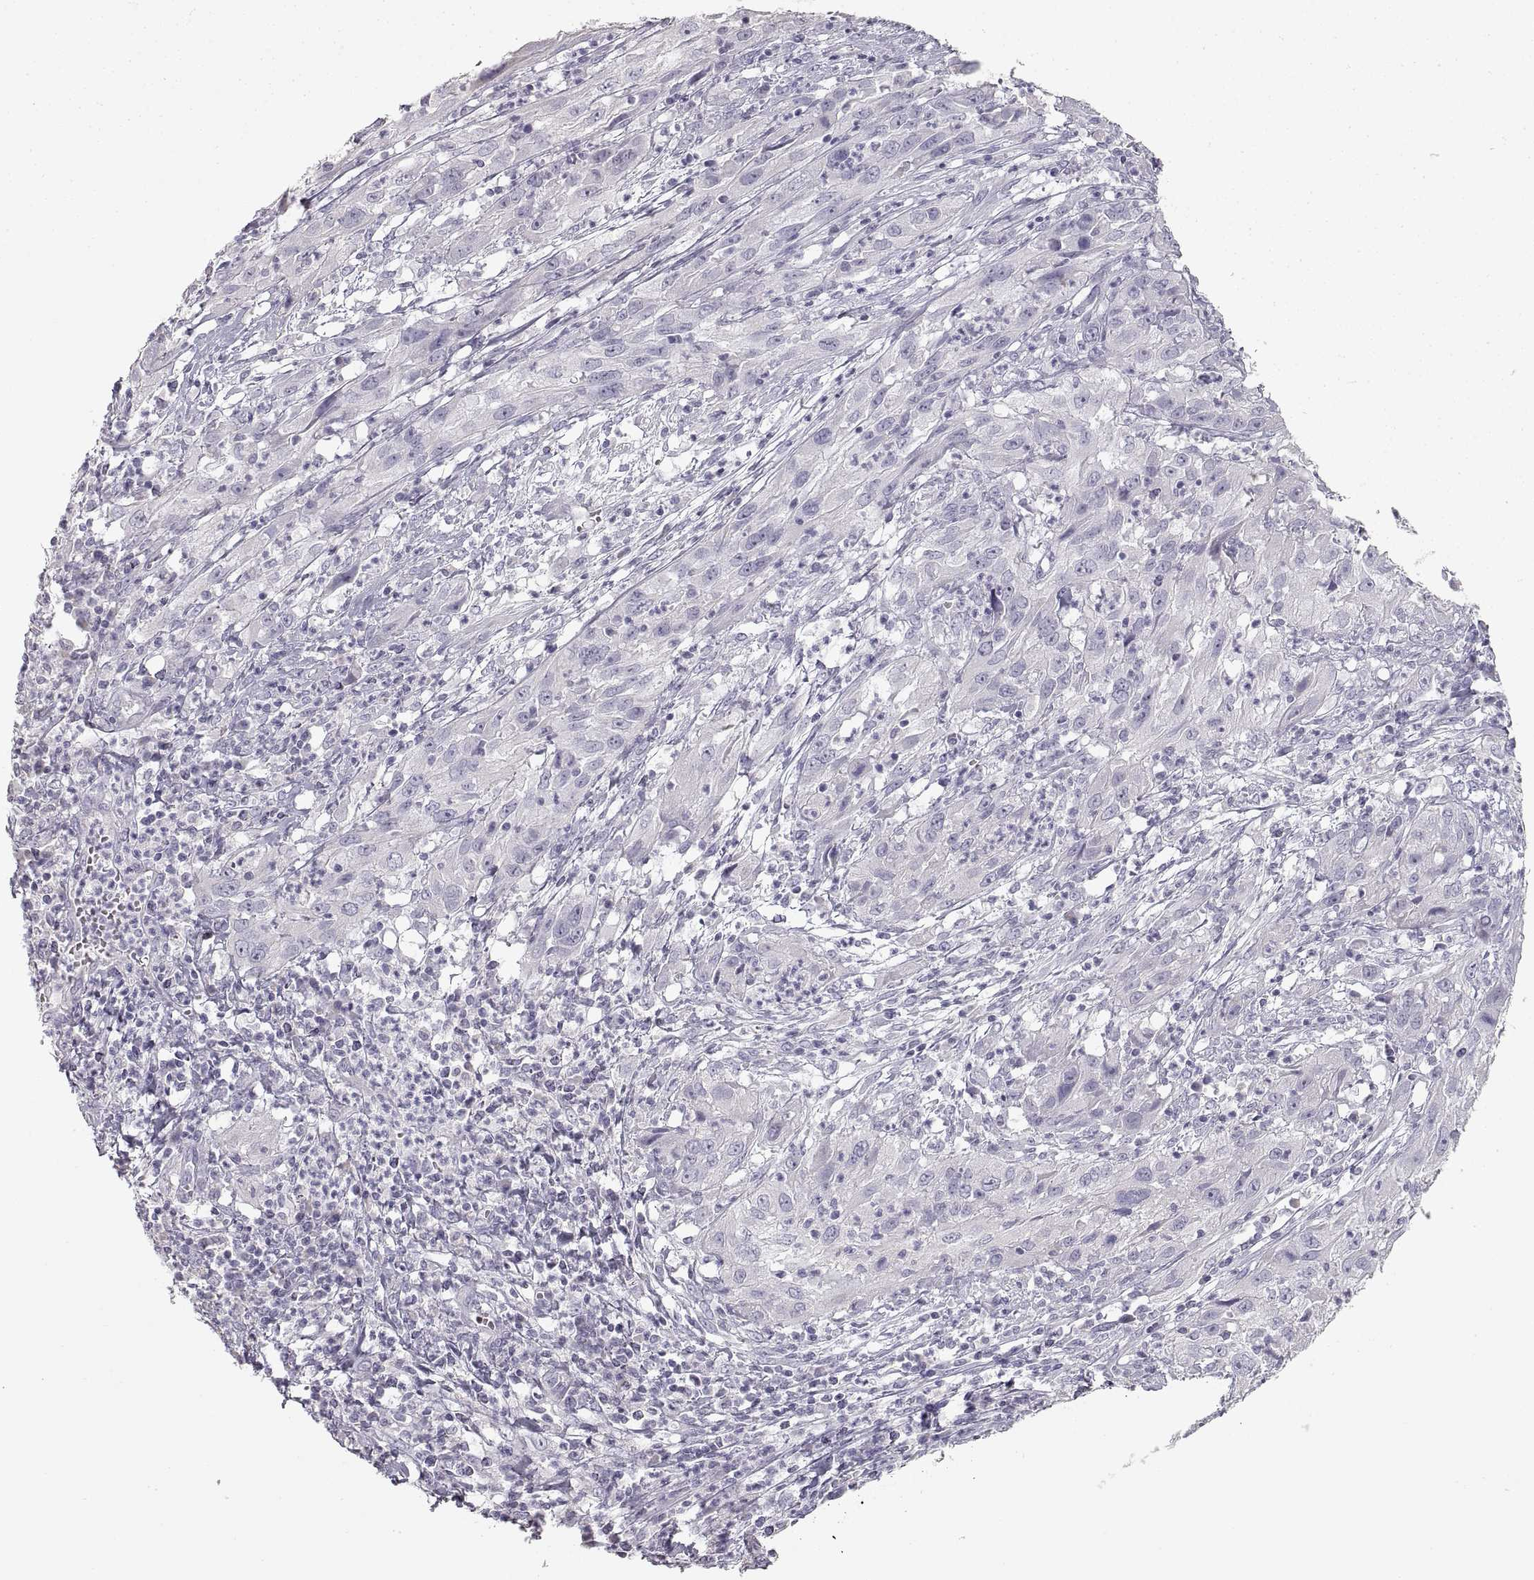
{"staining": {"intensity": "negative", "quantity": "none", "location": "none"}, "tissue": "cervical cancer", "cell_type": "Tumor cells", "image_type": "cancer", "snomed": [{"axis": "morphology", "description": "Squamous cell carcinoma, NOS"}, {"axis": "topography", "description": "Cervix"}], "caption": "Immunohistochemistry of human cervical squamous cell carcinoma exhibits no expression in tumor cells. (DAB (3,3'-diaminobenzidine) immunohistochemistry, high magnification).", "gene": "ZP3", "patient": {"sex": "female", "age": 32}}